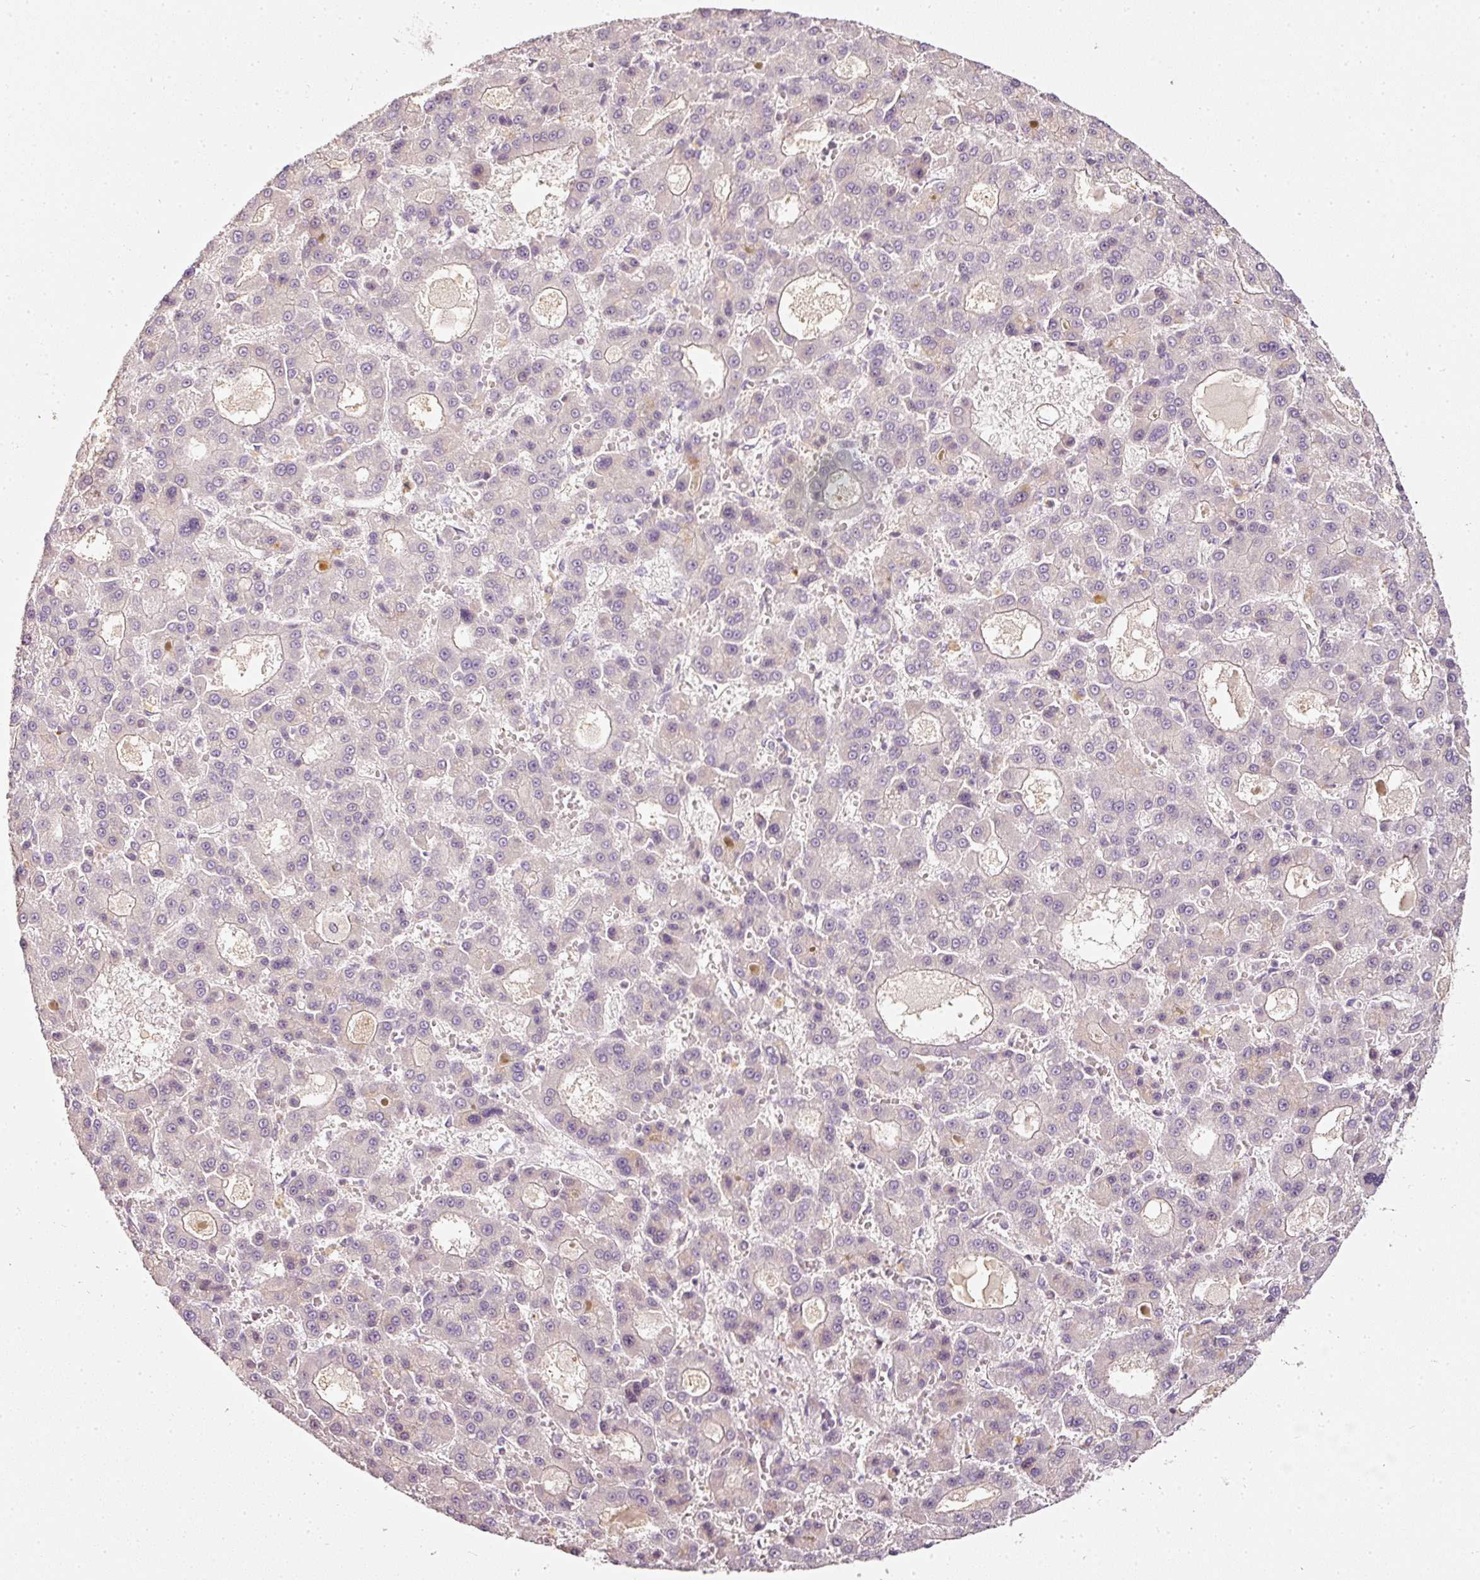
{"staining": {"intensity": "negative", "quantity": "none", "location": "none"}, "tissue": "liver cancer", "cell_type": "Tumor cells", "image_type": "cancer", "snomed": [{"axis": "morphology", "description": "Carcinoma, Hepatocellular, NOS"}, {"axis": "topography", "description": "Liver"}], "caption": "Hepatocellular carcinoma (liver) was stained to show a protein in brown. There is no significant positivity in tumor cells.", "gene": "TOGARAM1", "patient": {"sex": "male", "age": 70}}